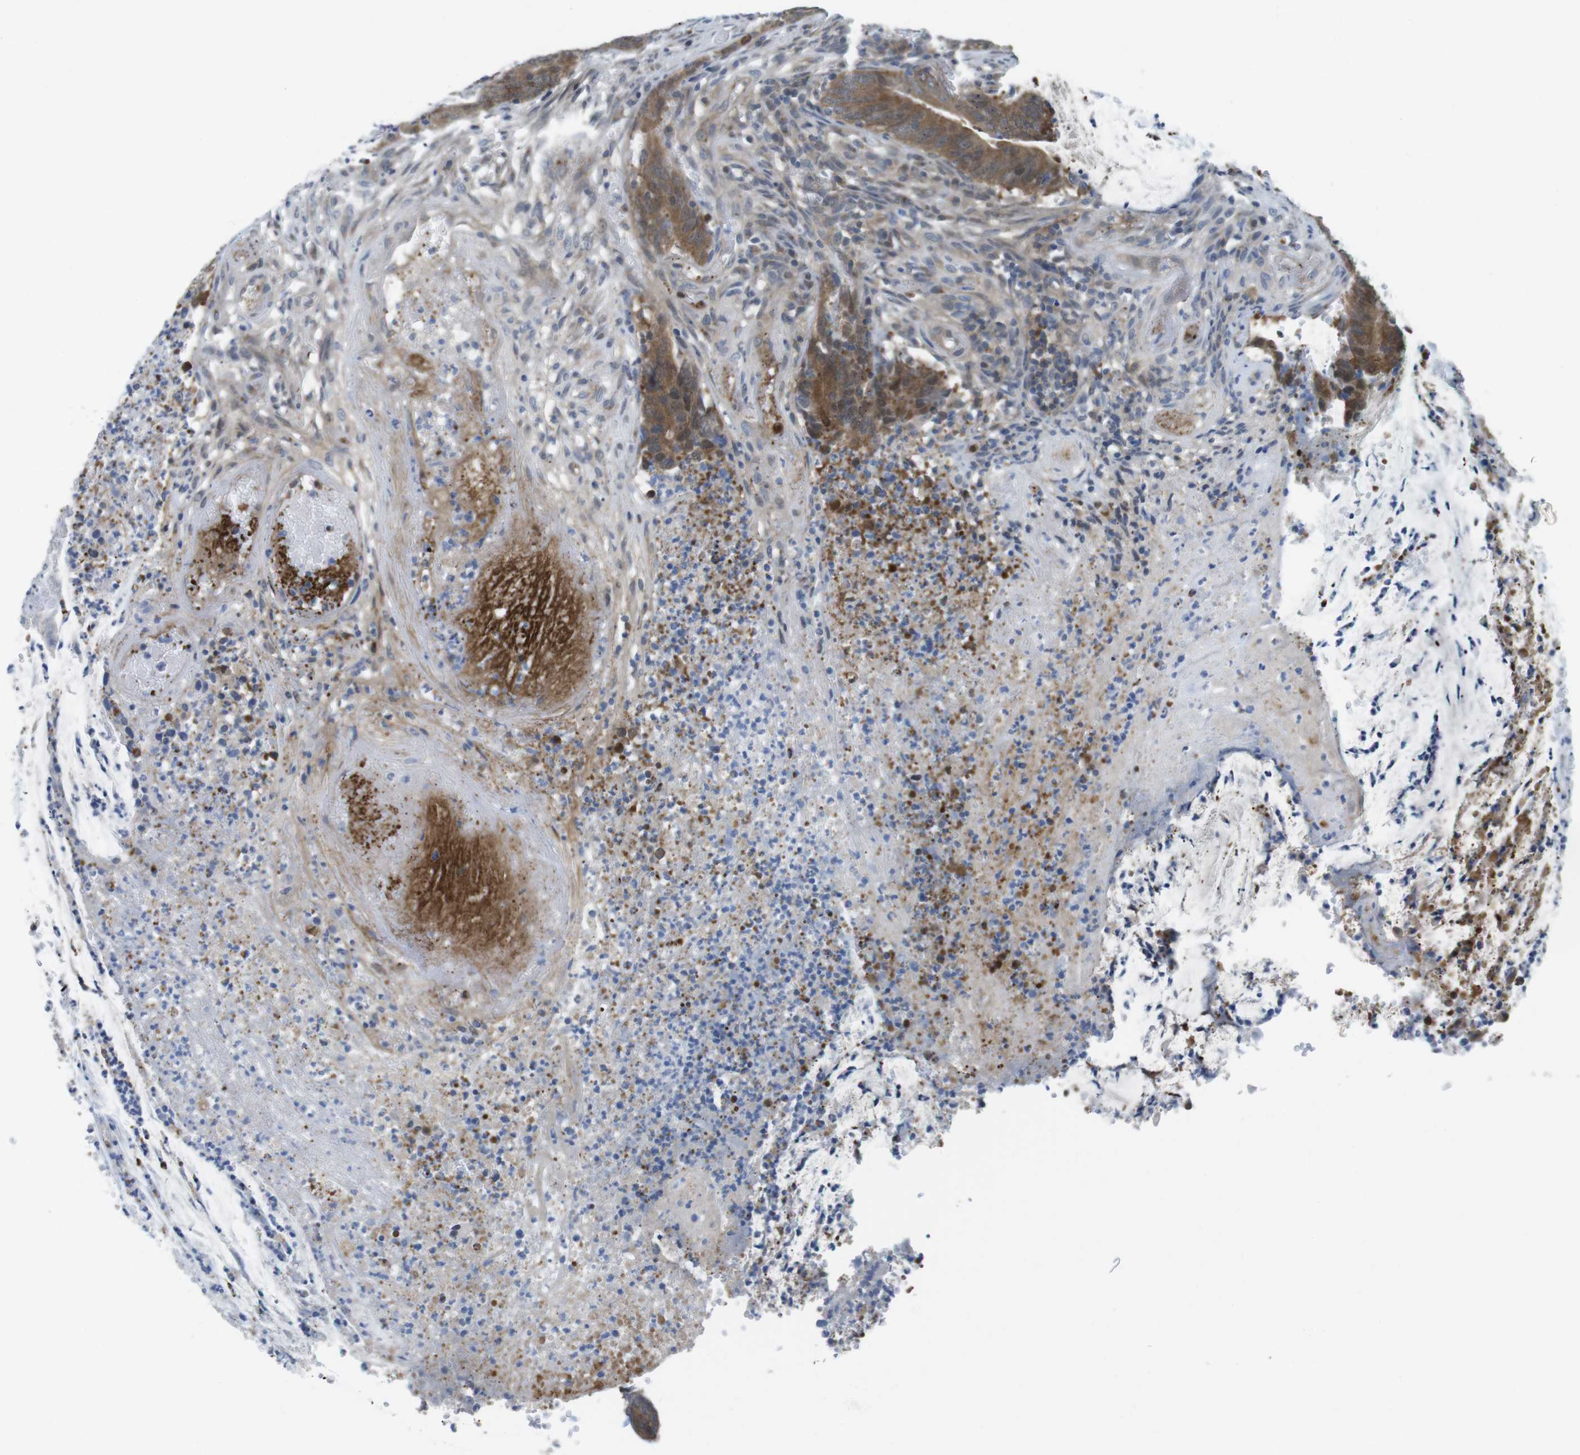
{"staining": {"intensity": "moderate", "quantity": ">75%", "location": "cytoplasmic/membranous"}, "tissue": "colorectal cancer", "cell_type": "Tumor cells", "image_type": "cancer", "snomed": [{"axis": "morphology", "description": "Adenocarcinoma, NOS"}, {"axis": "topography", "description": "Rectum"}], "caption": "Human adenocarcinoma (colorectal) stained for a protein (brown) shows moderate cytoplasmic/membranous positive expression in about >75% of tumor cells.", "gene": "CASP2", "patient": {"sex": "female", "age": 66}}